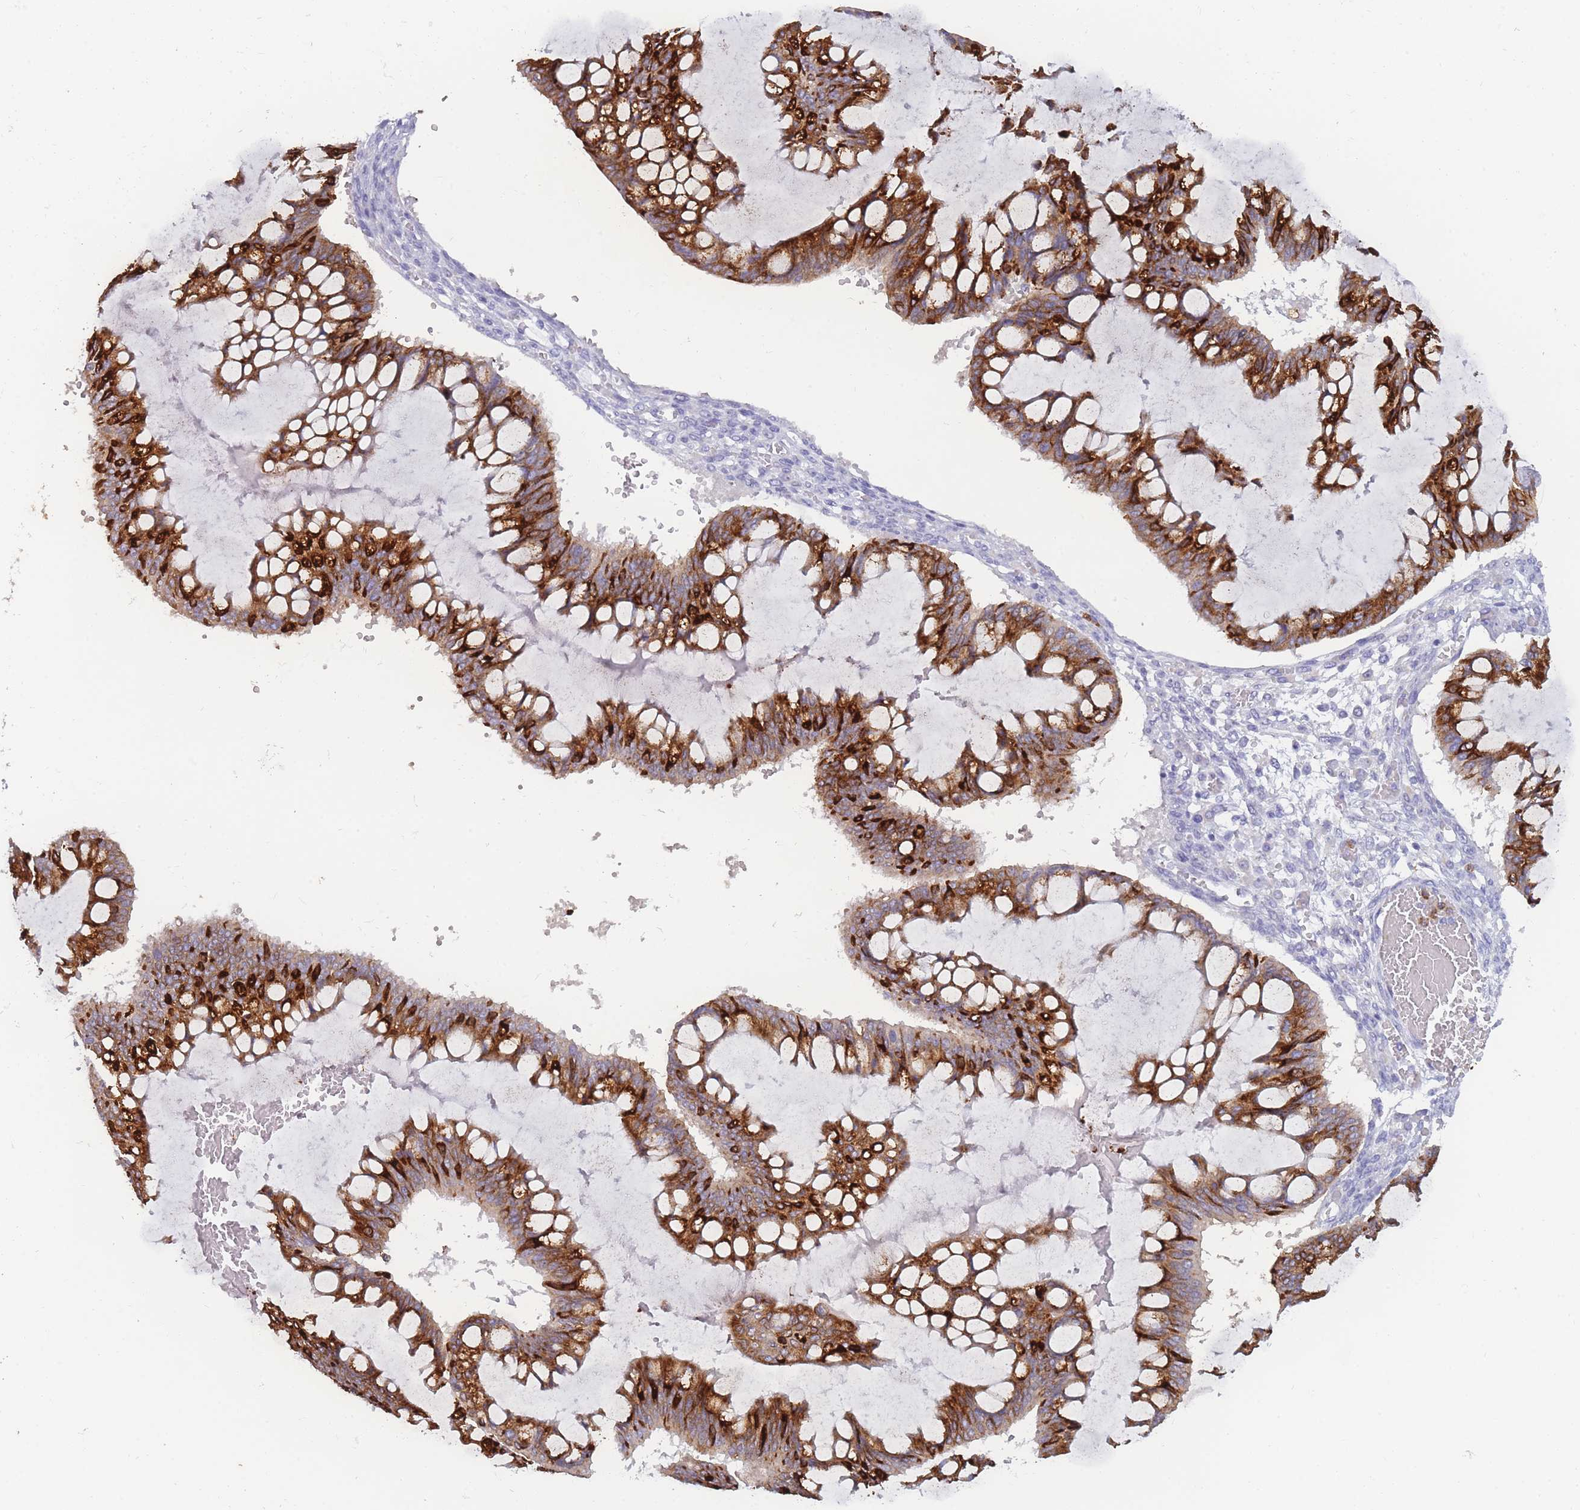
{"staining": {"intensity": "strong", "quantity": ">75%", "location": "cytoplasmic/membranous"}, "tissue": "ovarian cancer", "cell_type": "Tumor cells", "image_type": "cancer", "snomed": [{"axis": "morphology", "description": "Cystadenocarcinoma, mucinous, NOS"}, {"axis": "topography", "description": "Ovary"}], "caption": "The immunohistochemical stain shows strong cytoplasmic/membranous expression in tumor cells of ovarian cancer (mucinous cystadenocarcinoma) tissue. (DAB (3,3'-diaminobenzidine) = brown stain, brightfield microscopy at high magnification).", "gene": "ZNF627", "patient": {"sex": "female", "age": 73}}